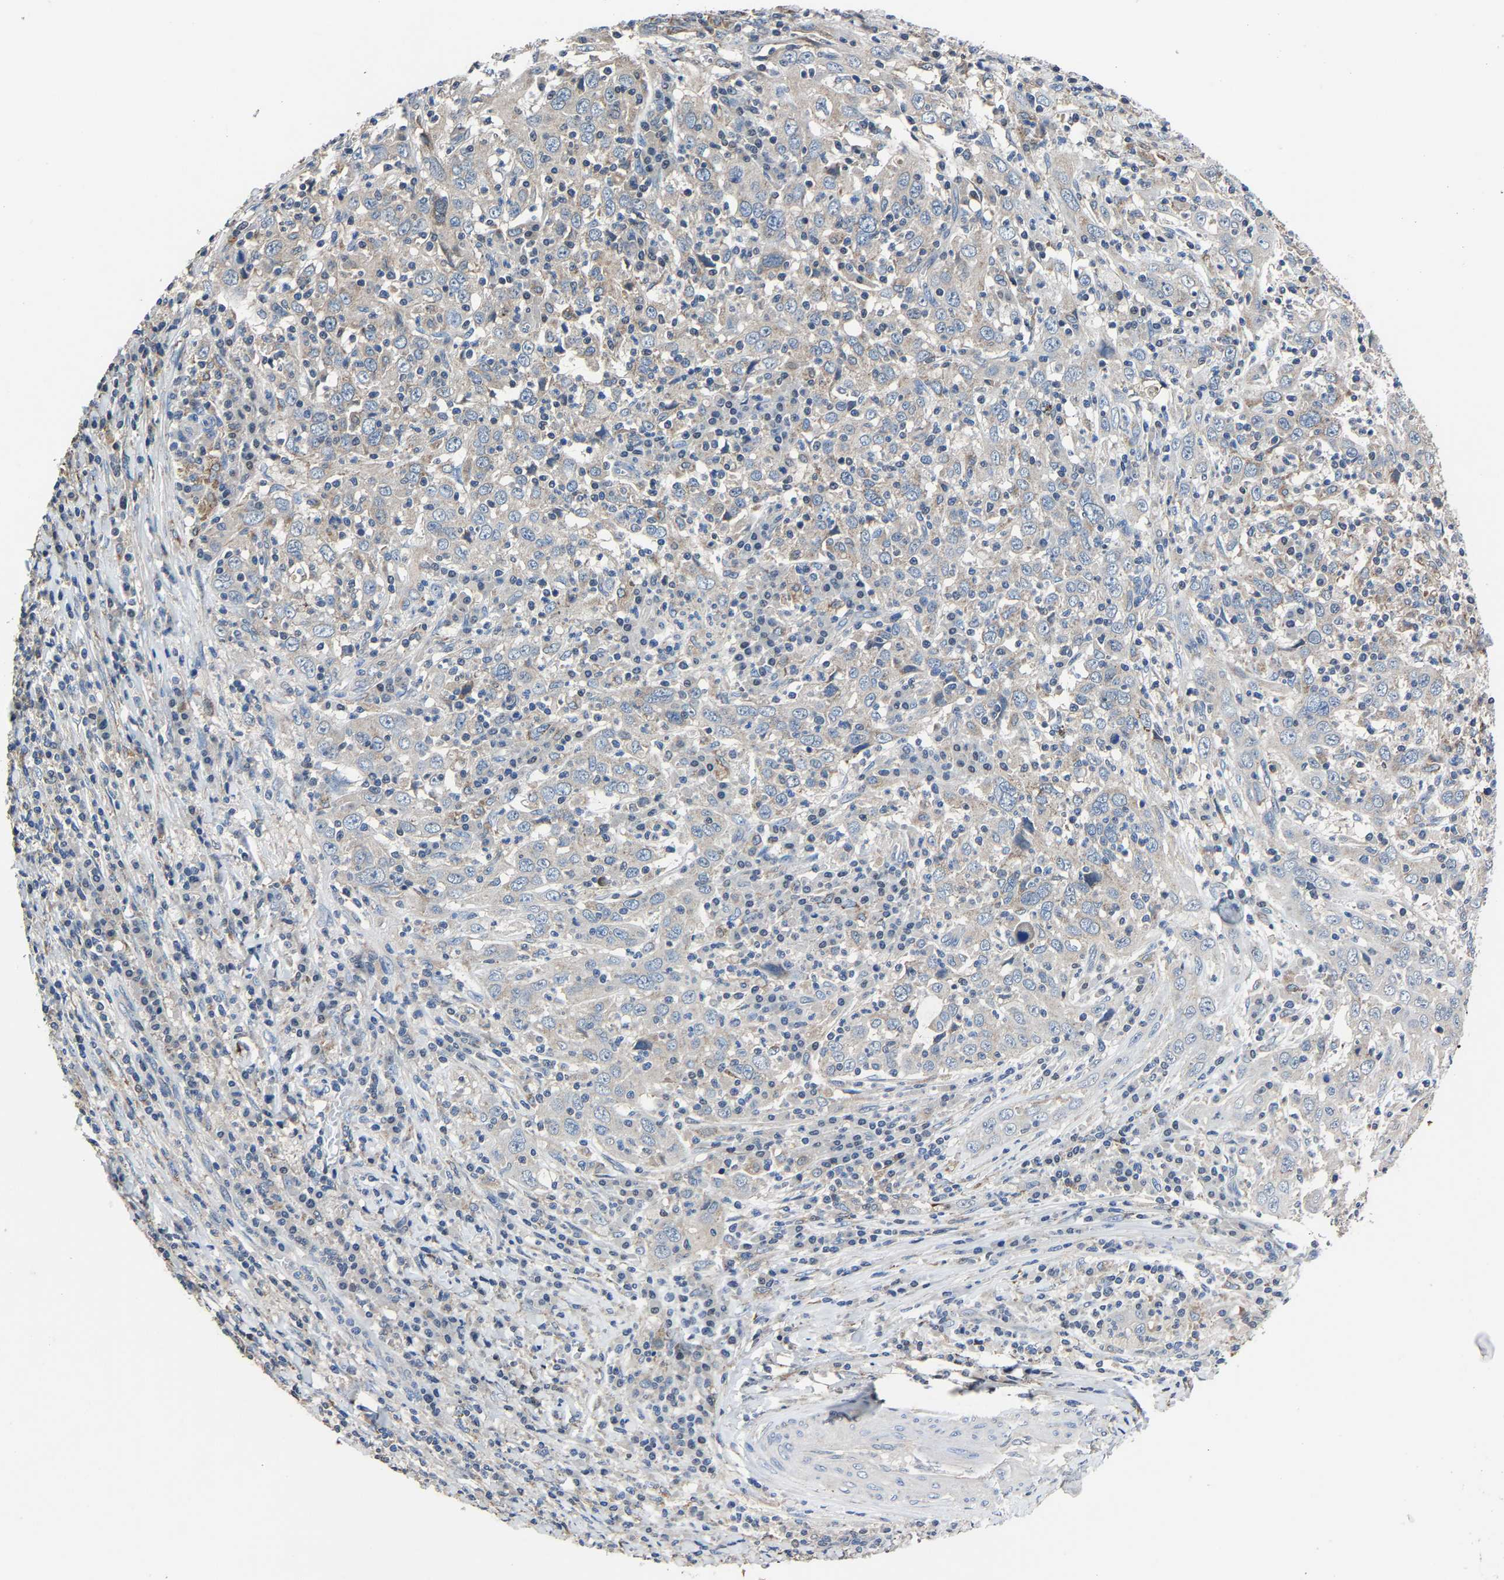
{"staining": {"intensity": "negative", "quantity": "none", "location": "none"}, "tissue": "cervical cancer", "cell_type": "Tumor cells", "image_type": "cancer", "snomed": [{"axis": "morphology", "description": "Squamous cell carcinoma, NOS"}, {"axis": "topography", "description": "Cervix"}], "caption": "DAB (3,3'-diaminobenzidine) immunohistochemical staining of cervical cancer (squamous cell carcinoma) reveals no significant staining in tumor cells.", "gene": "STRBP", "patient": {"sex": "female", "age": 46}}